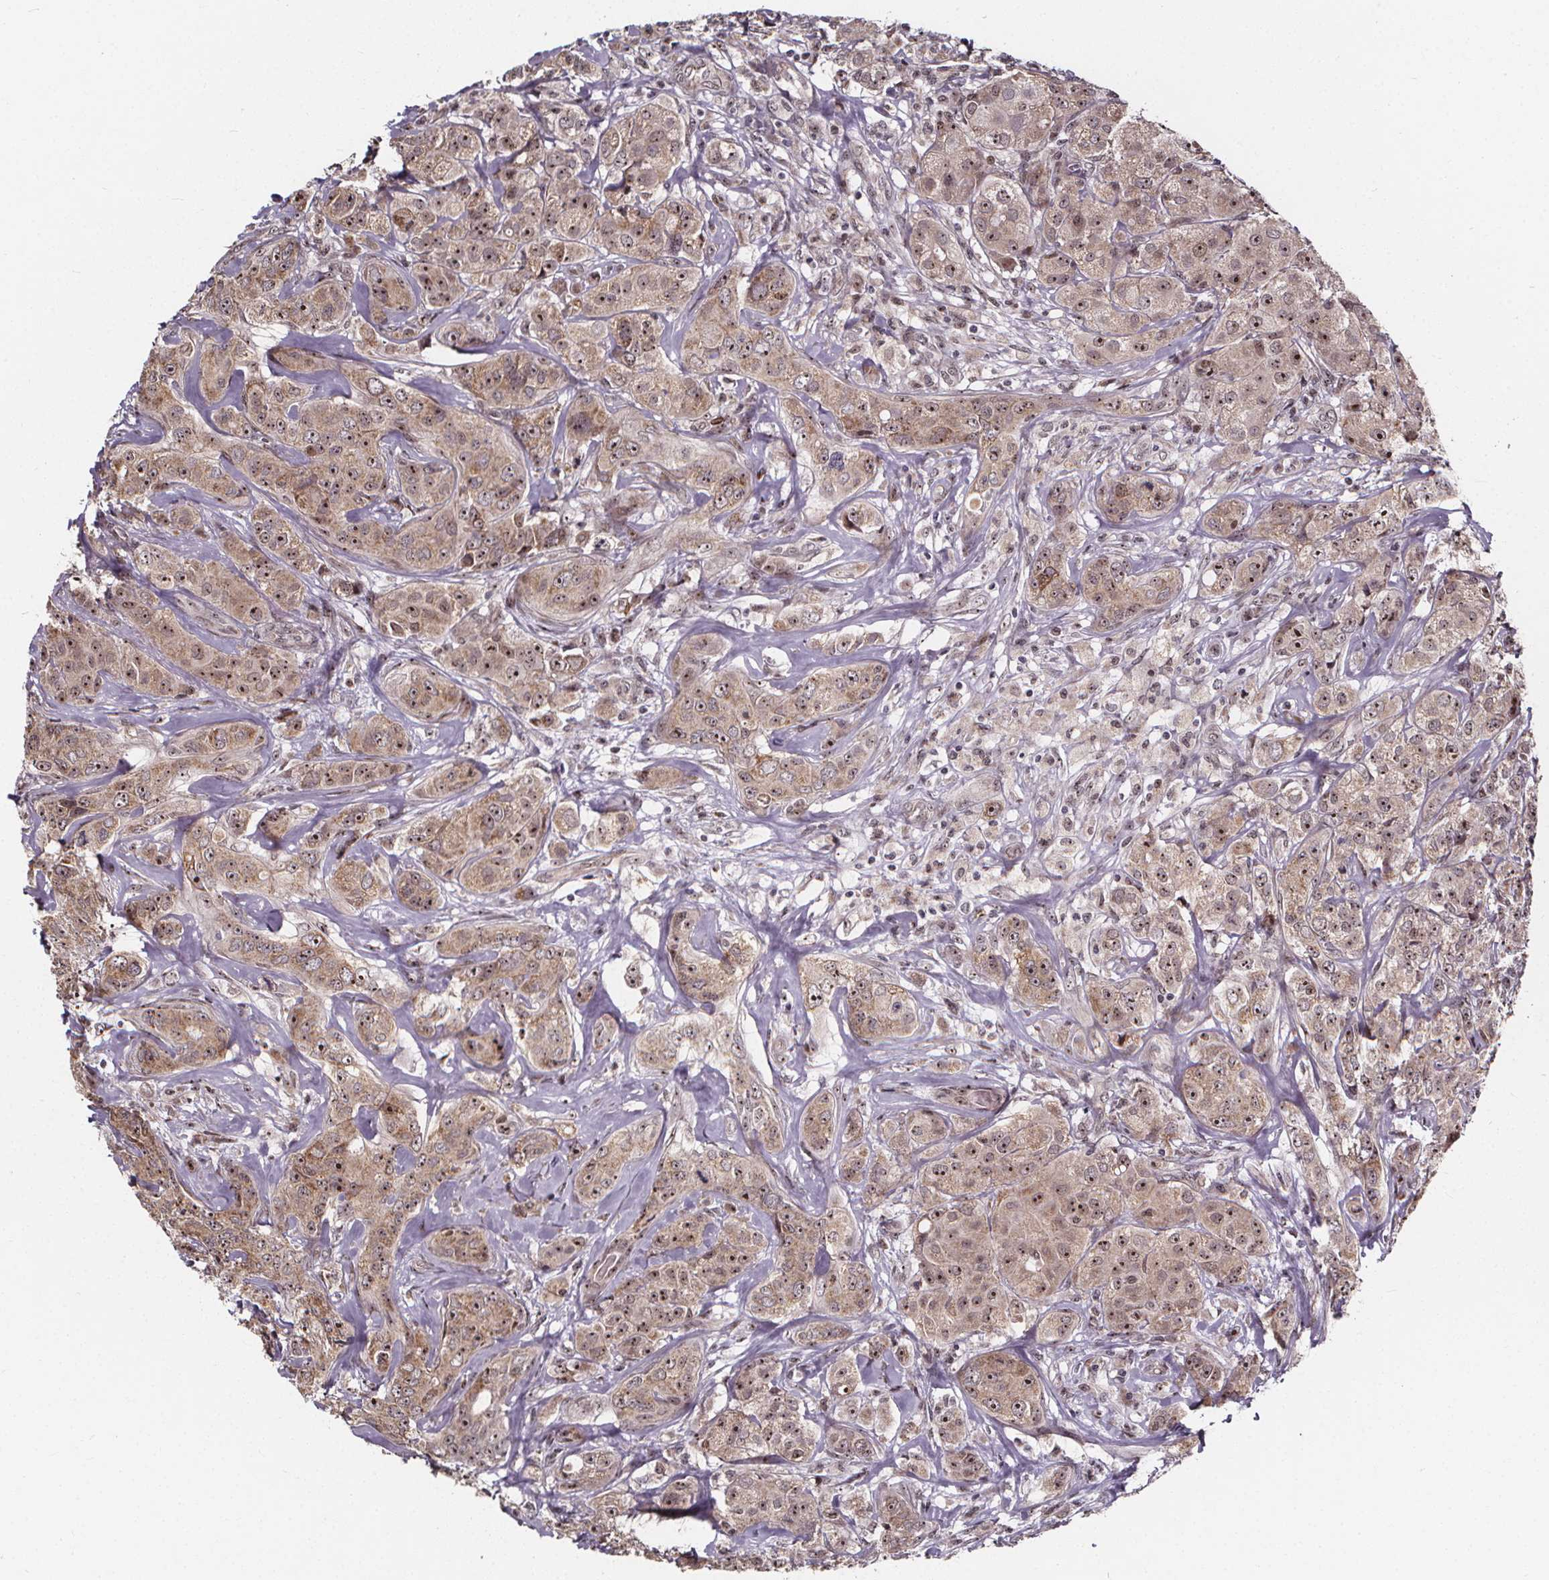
{"staining": {"intensity": "moderate", "quantity": ">75%", "location": "nuclear"}, "tissue": "breast cancer", "cell_type": "Tumor cells", "image_type": "cancer", "snomed": [{"axis": "morphology", "description": "Duct carcinoma"}, {"axis": "topography", "description": "Breast"}], "caption": "A medium amount of moderate nuclear expression is present in about >75% of tumor cells in breast cancer tissue.", "gene": "DDIT3", "patient": {"sex": "female", "age": 43}}